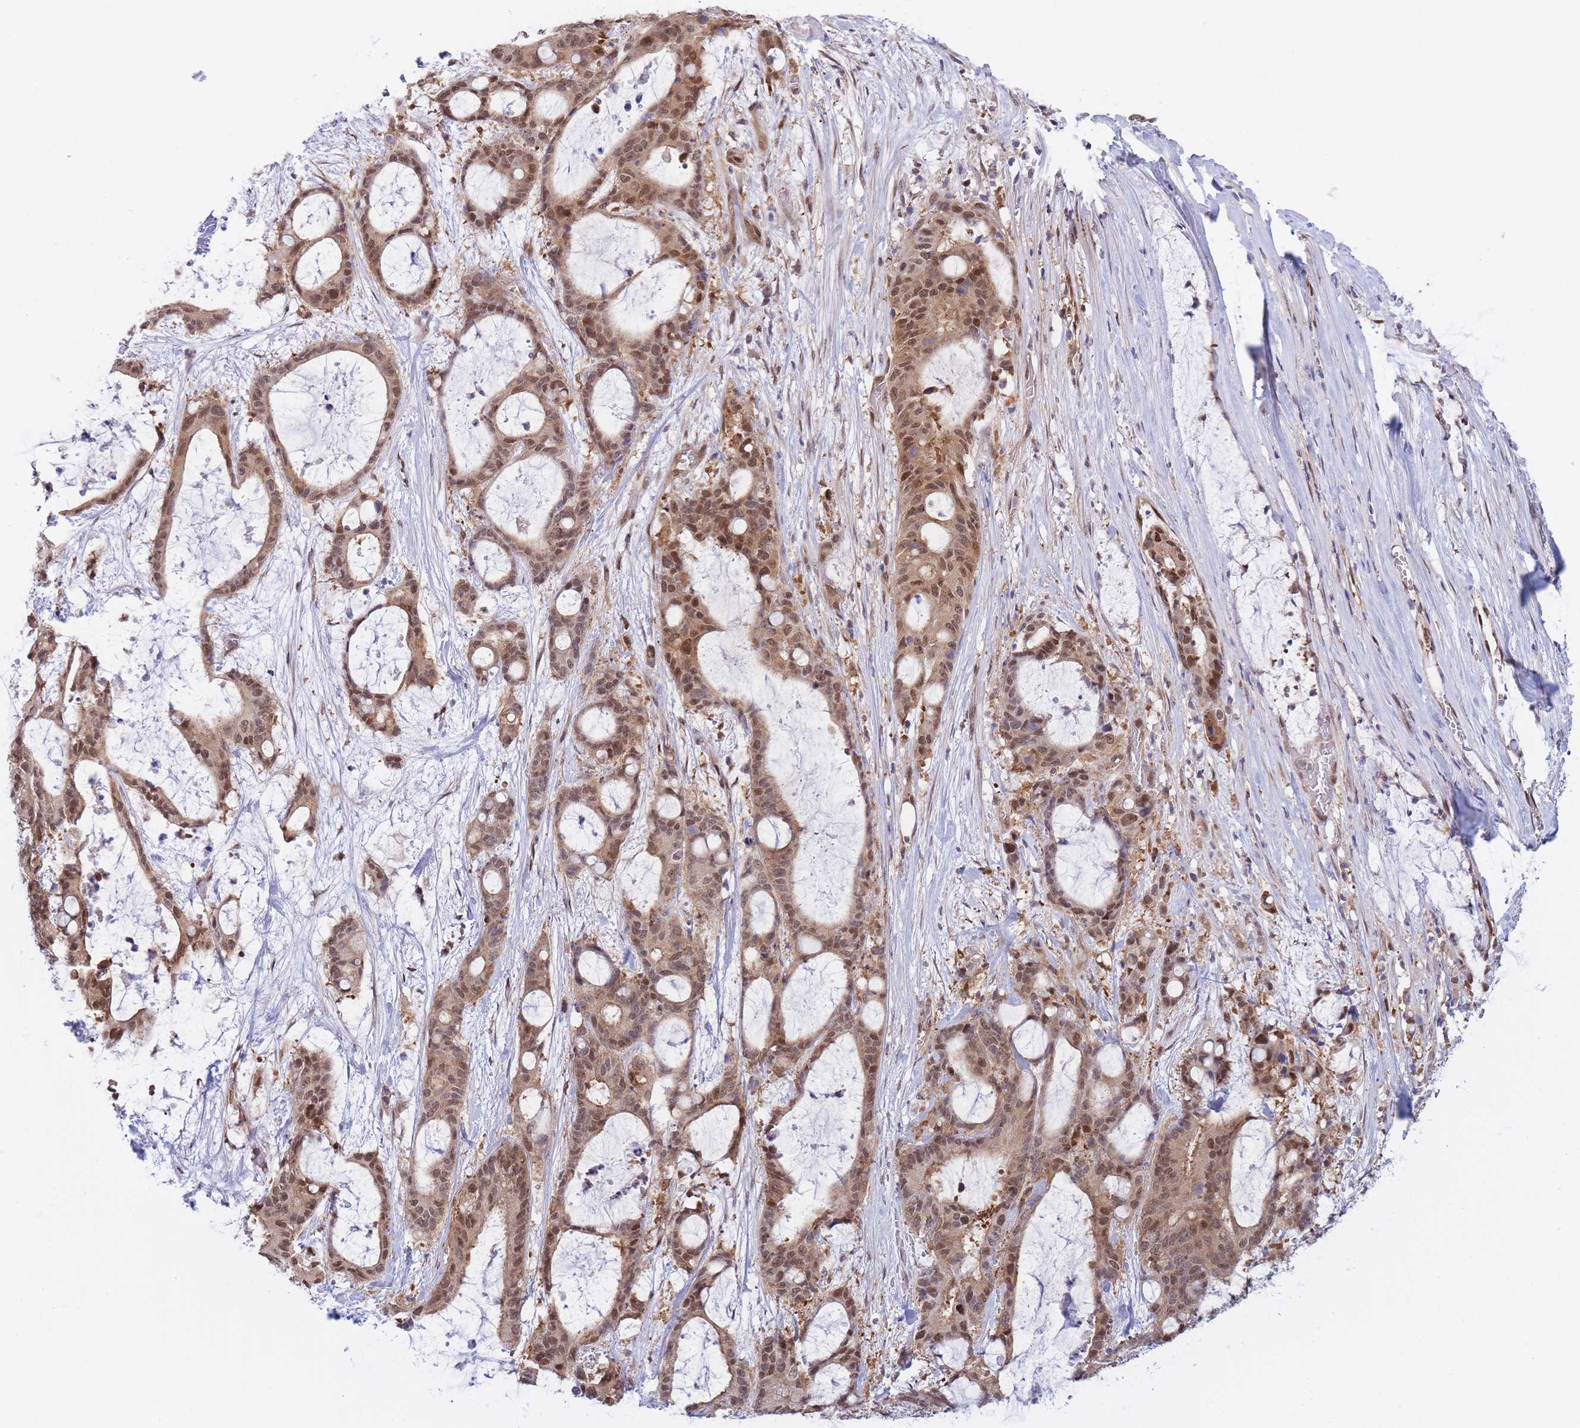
{"staining": {"intensity": "moderate", "quantity": ">75%", "location": "cytoplasmic/membranous,nuclear"}, "tissue": "liver cancer", "cell_type": "Tumor cells", "image_type": "cancer", "snomed": [{"axis": "morphology", "description": "Normal tissue, NOS"}, {"axis": "morphology", "description": "Cholangiocarcinoma"}, {"axis": "topography", "description": "Liver"}, {"axis": "topography", "description": "Peripheral nerve tissue"}], "caption": "Tumor cells show medium levels of moderate cytoplasmic/membranous and nuclear positivity in approximately >75% of cells in liver cholangiocarcinoma.", "gene": "NSFL1C", "patient": {"sex": "female", "age": 73}}